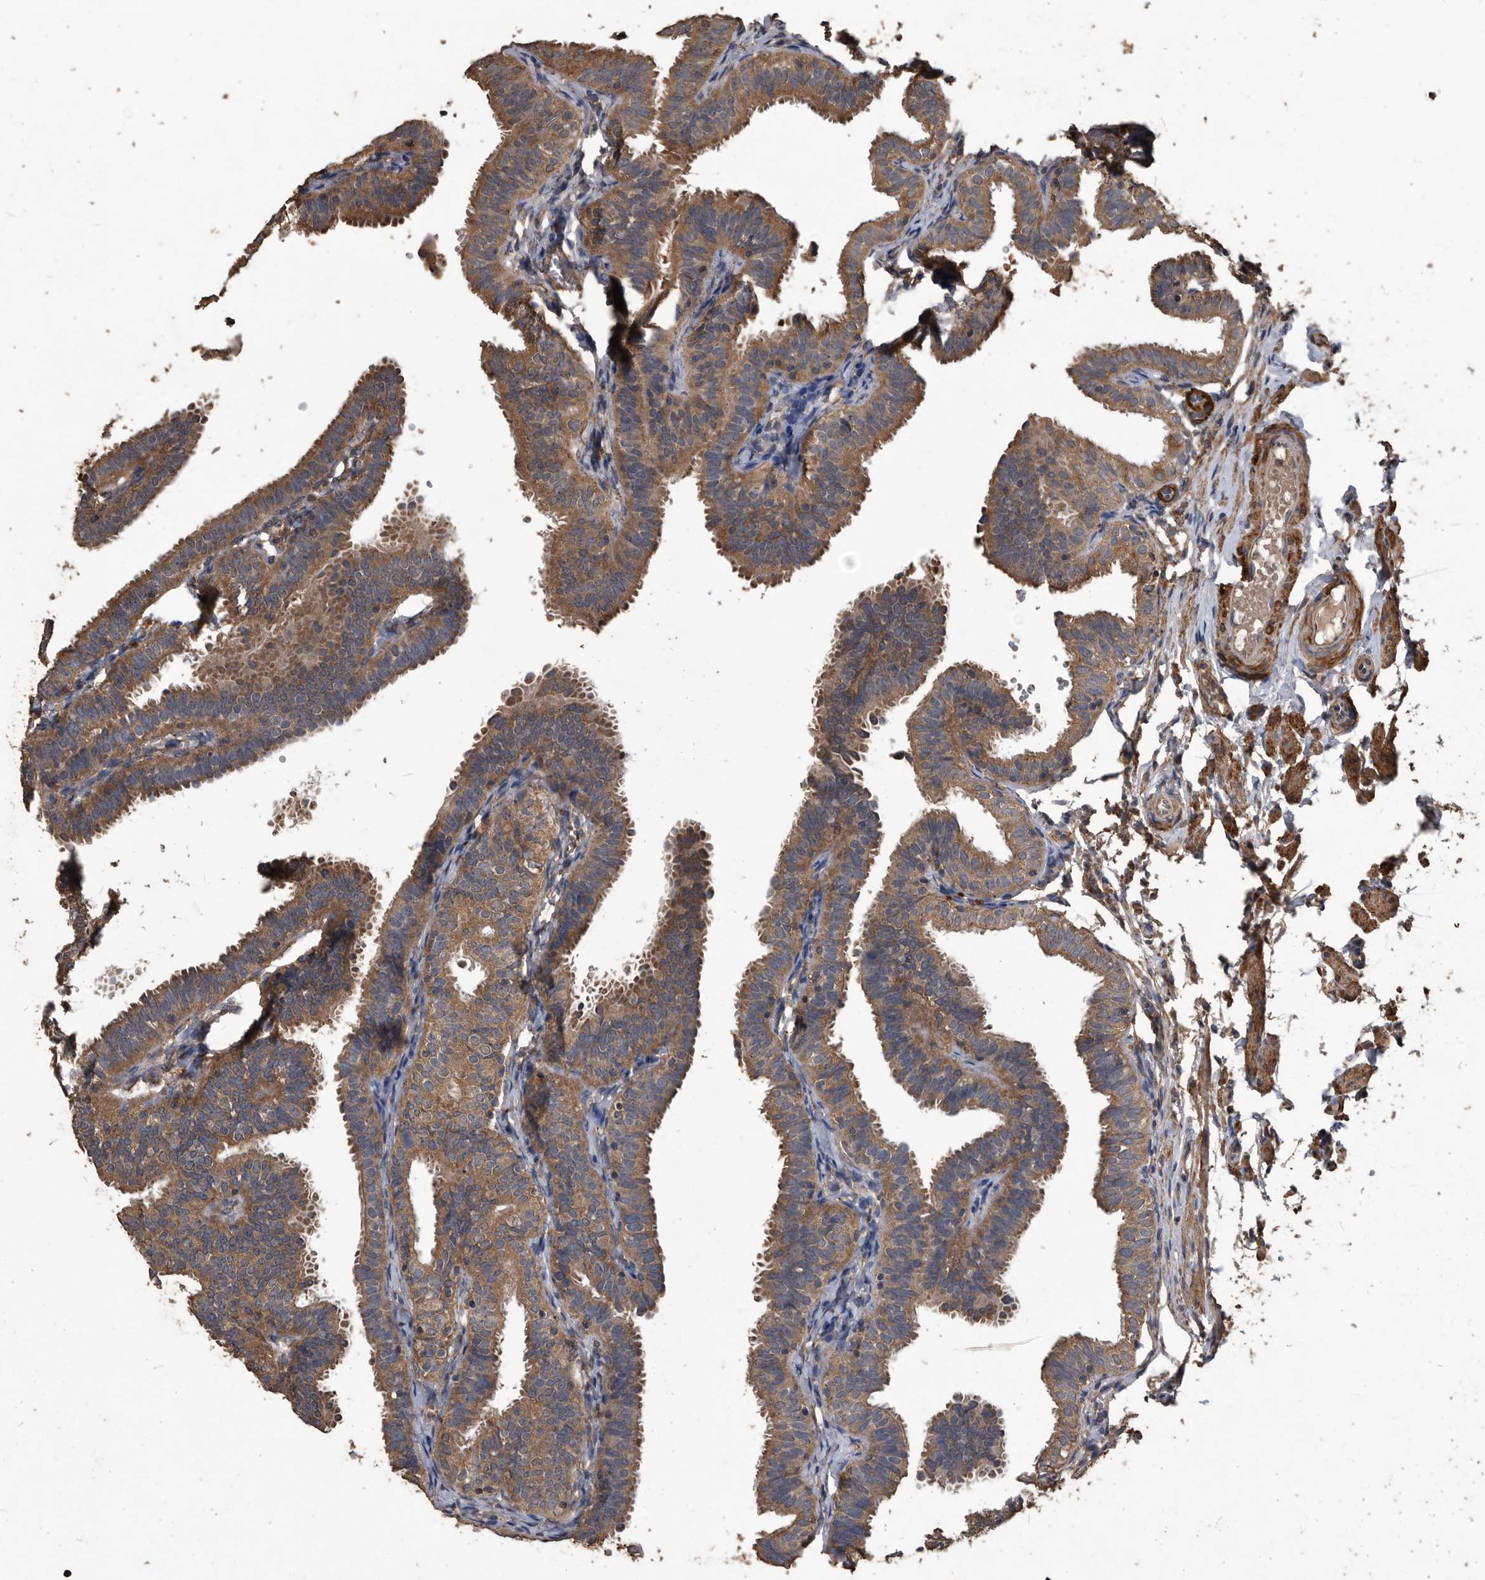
{"staining": {"intensity": "moderate", "quantity": ">75%", "location": "cytoplasmic/membranous"}, "tissue": "fallopian tube", "cell_type": "Glandular cells", "image_type": "normal", "snomed": [{"axis": "morphology", "description": "Normal tissue, NOS"}, {"axis": "topography", "description": "Fallopian tube"}], "caption": "A histopathology image of human fallopian tube stained for a protein shows moderate cytoplasmic/membranous brown staining in glandular cells.", "gene": "NRBP1", "patient": {"sex": "female", "age": 35}}